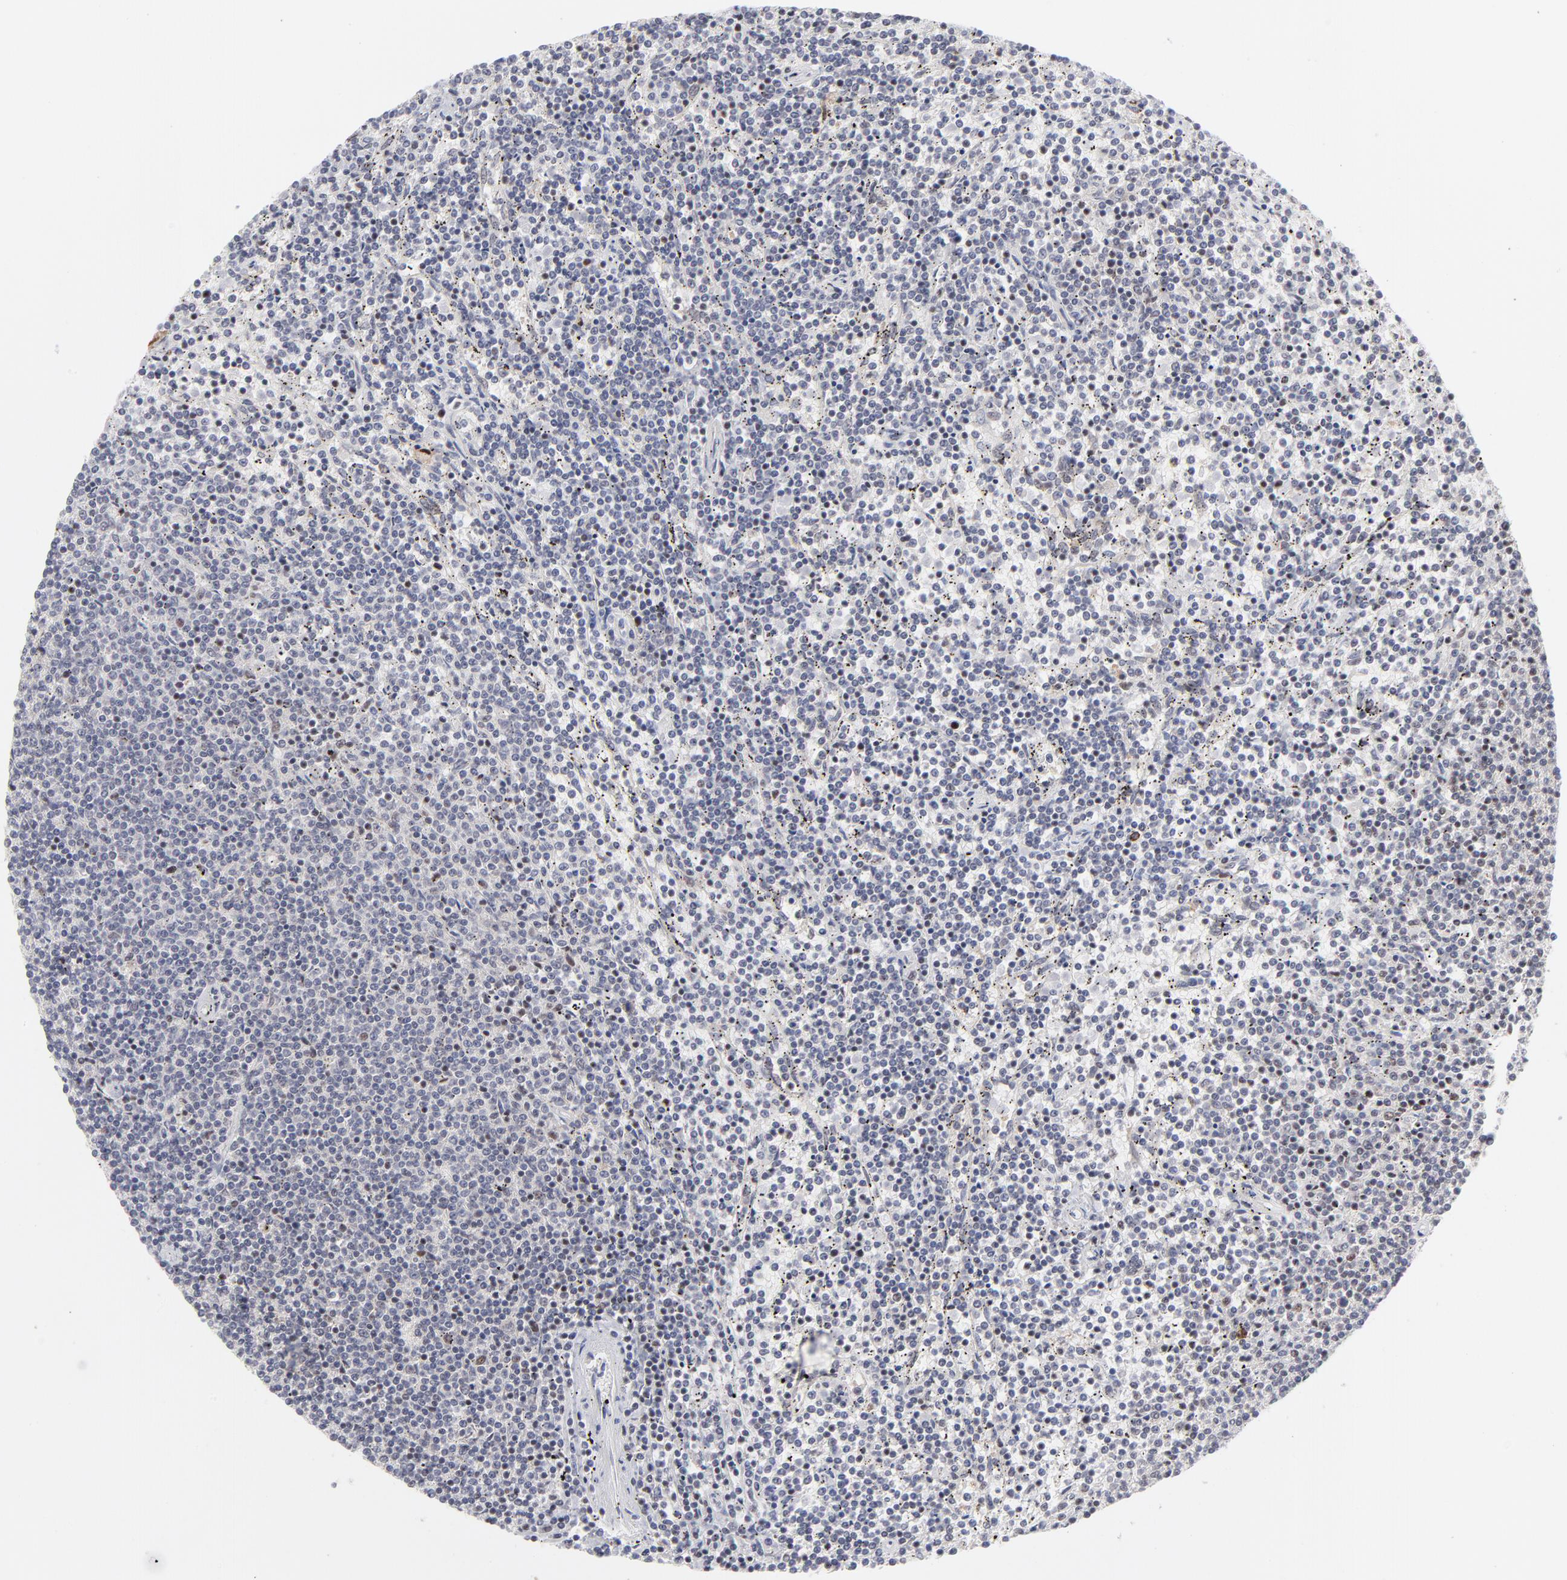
{"staining": {"intensity": "negative", "quantity": "none", "location": "none"}, "tissue": "lymphoma", "cell_type": "Tumor cells", "image_type": "cancer", "snomed": [{"axis": "morphology", "description": "Malignant lymphoma, non-Hodgkin's type, Low grade"}, {"axis": "topography", "description": "Spleen"}], "caption": "Immunohistochemistry (IHC) histopathology image of human lymphoma stained for a protein (brown), which reveals no positivity in tumor cells.", "gene": "CCR2", "patient": {"sex": "female", "age": 50}}